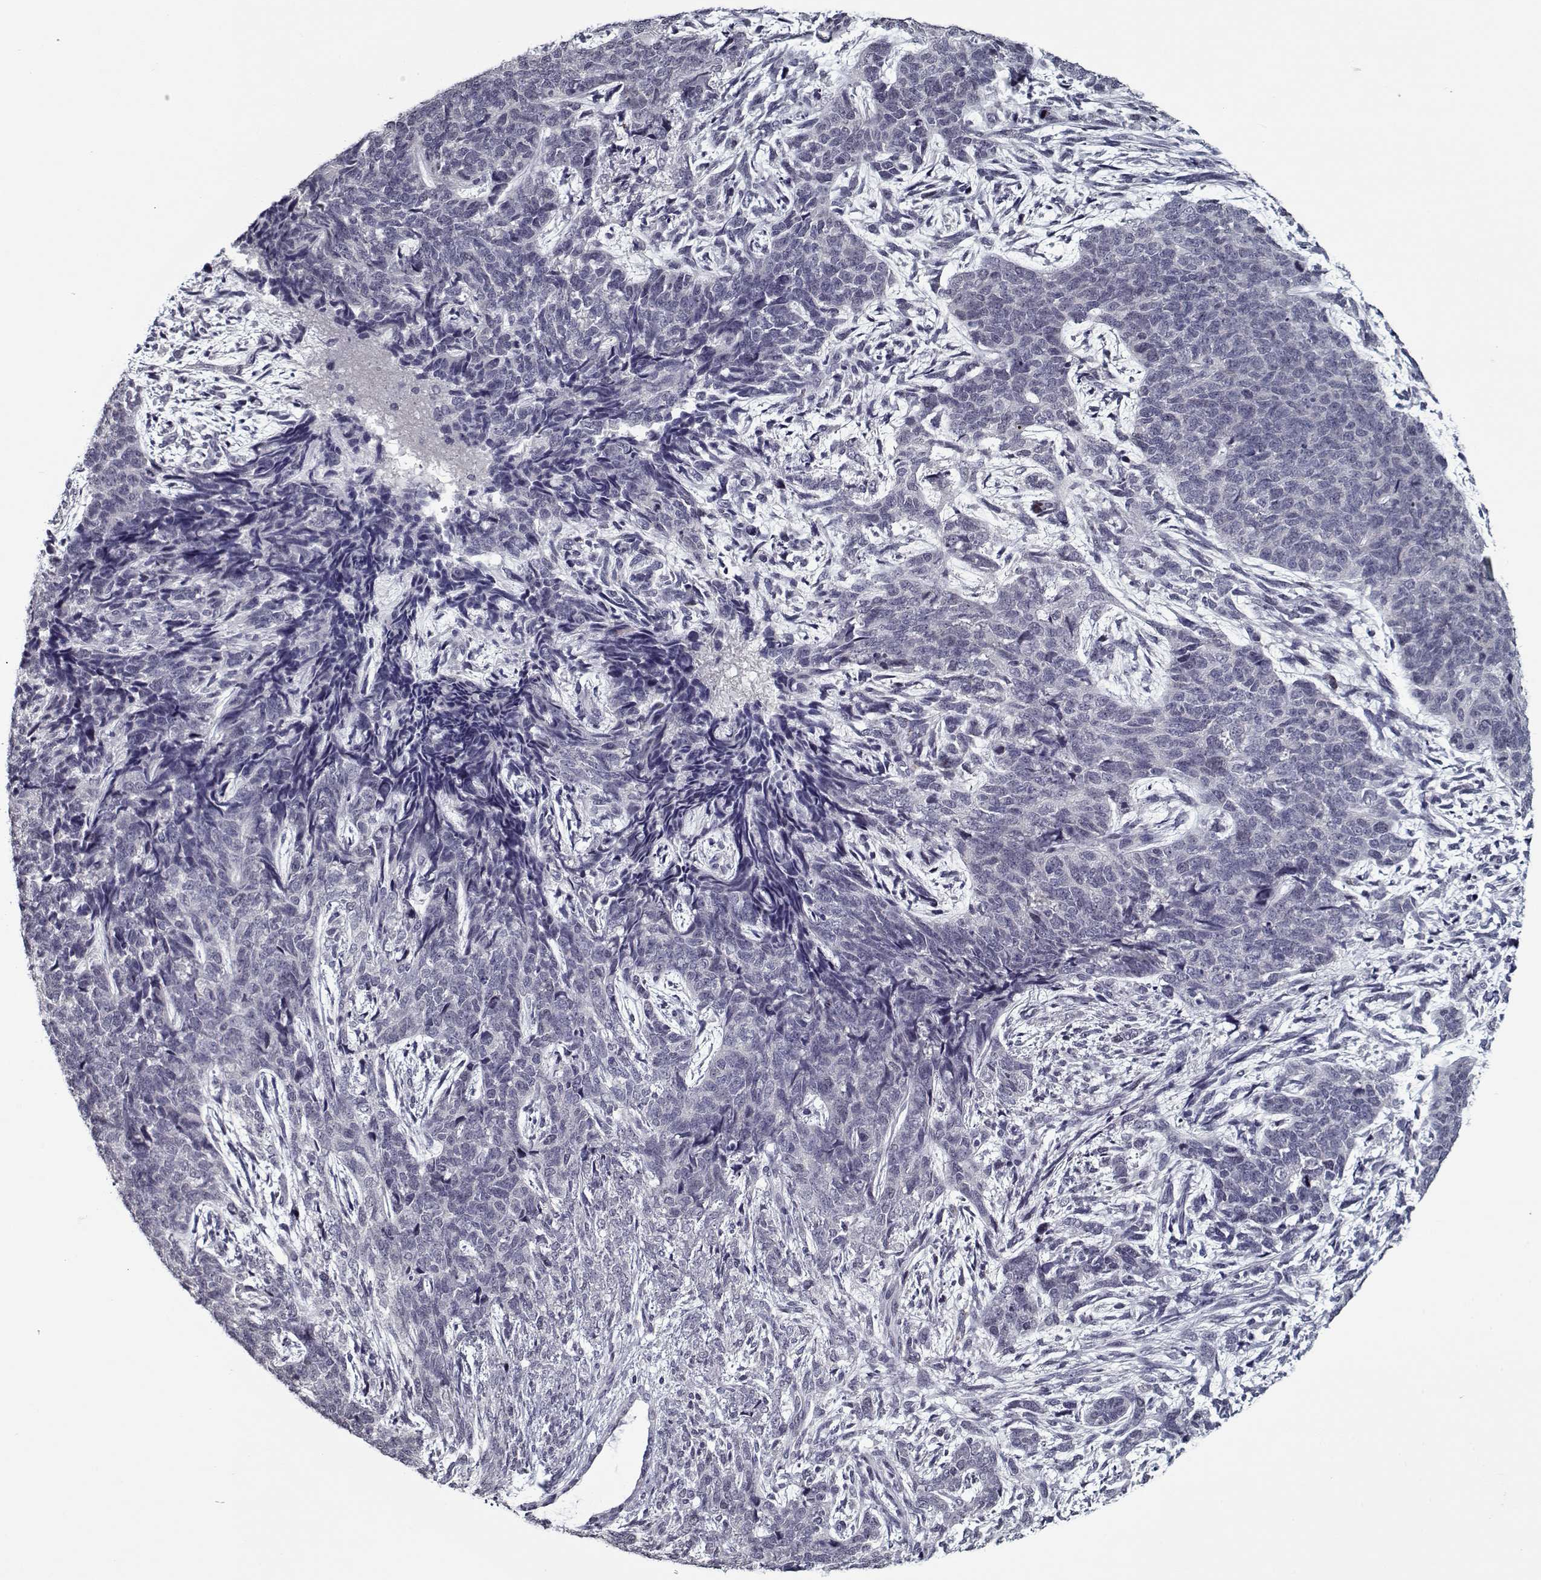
{"staining": {"intensity": "negative", "quantity": "none", "location": "none"}, "tissue": "cervical cancer", "cell_type": "Tumor cells", "image_type": "cancer", "snomed": [{"axis": "morphology", "description": "Squamous cell carcinoma, NOS"}, {"axis": "topography", "description": "Cervix"}], "caption": "A high-resolution histopathology image shows immunohistochemistry staining of cervical cancer, which shows no significant expression in tumor cells.", "gene": "SEC16B", "patient": {"sex": "female", "age": 63}}